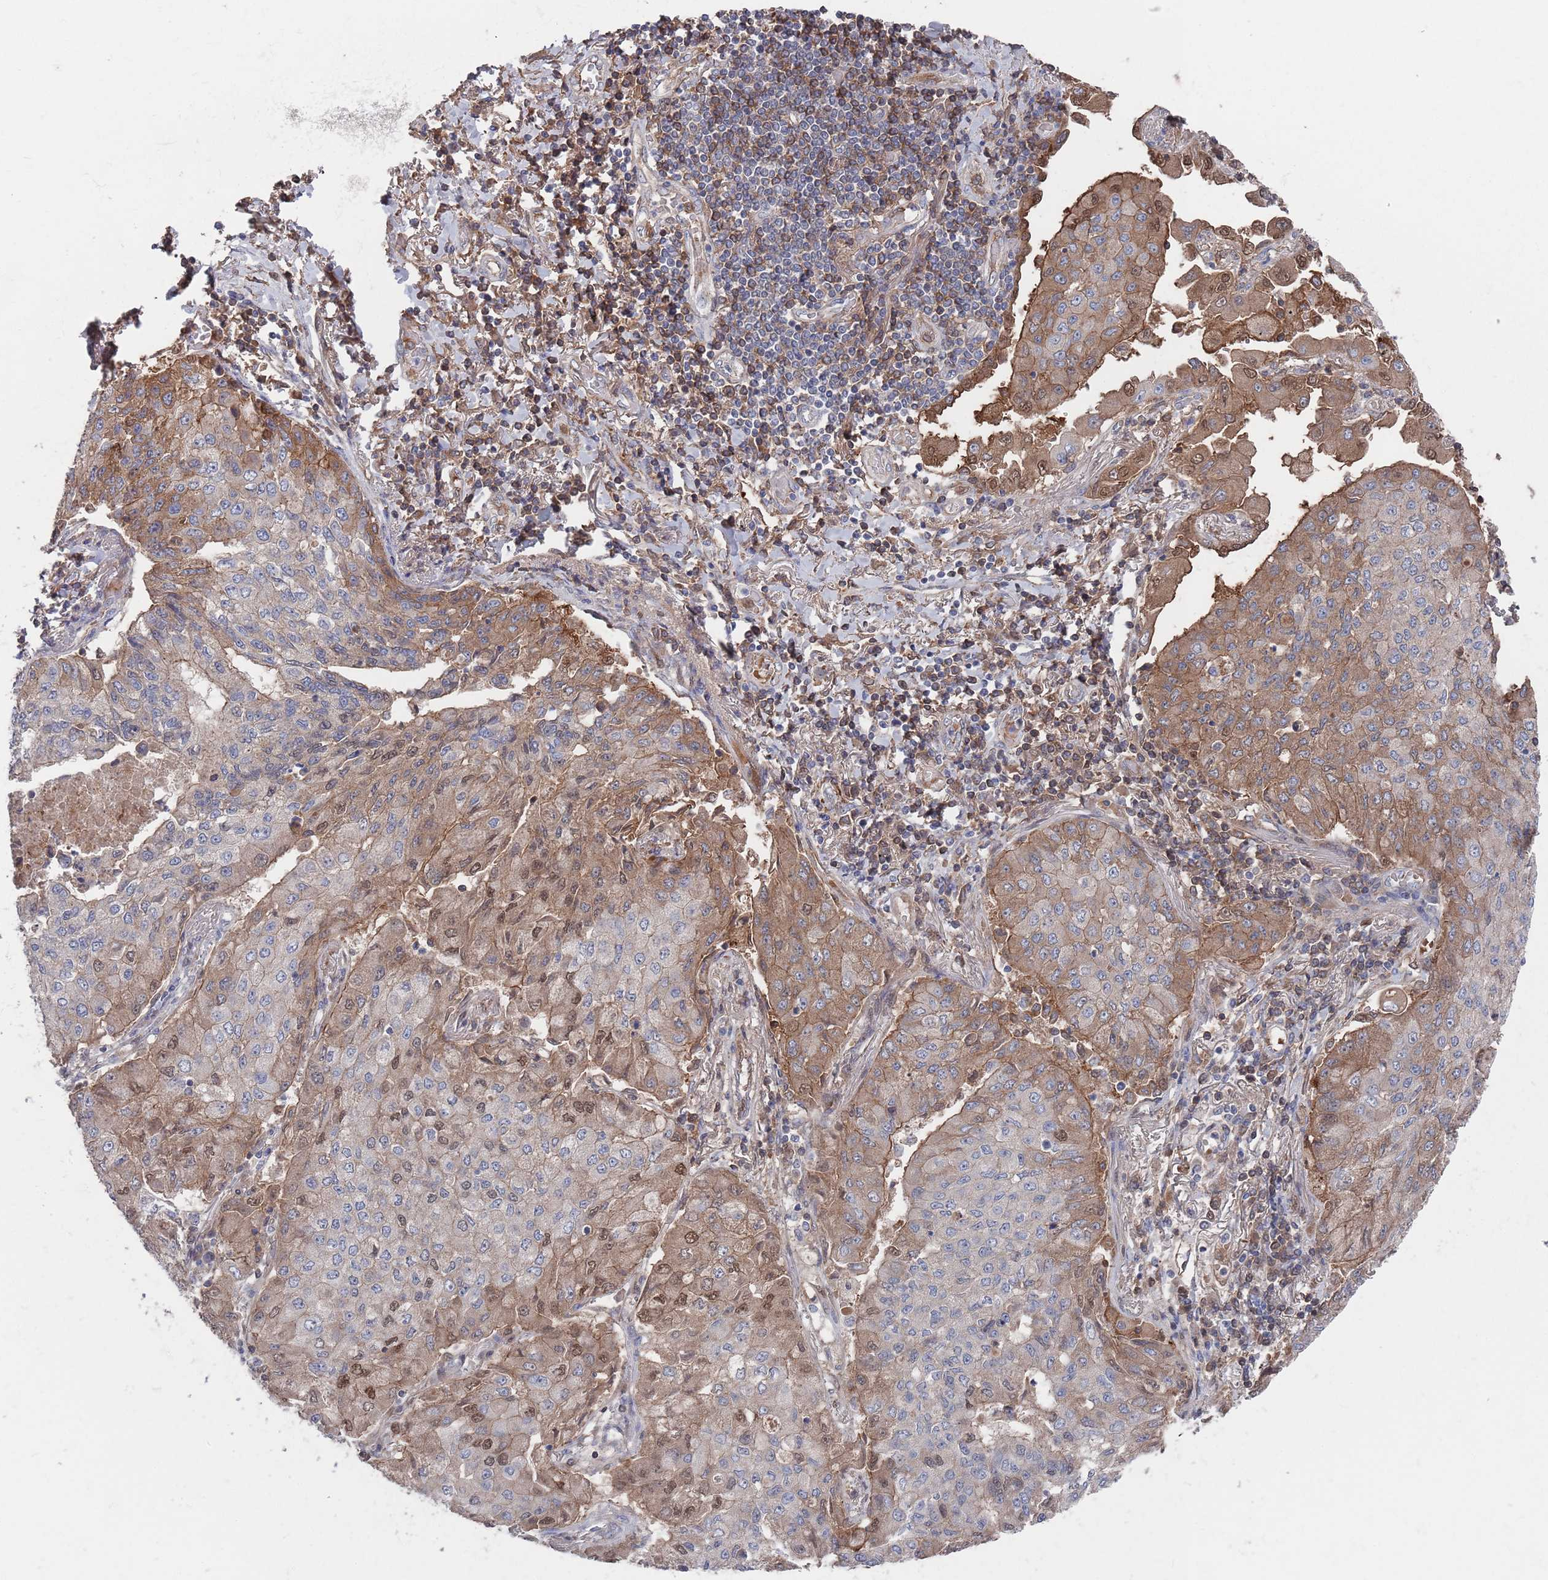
{"staining": {"intensity": "moderate", "quantity": "25%-75%", "location": "cytoplasmic/membranous,nuclear"}, "tissue": "lung cancer", "cell_type": "Tumor cells", "image_type": "cancer", "snomed": [{"axis": "morphology", "description": "Squamous cell carcinoma, NOS"}, {"axis": "topography", "description": "Lung"}], "caption": "Squamous cell carcinoma (lung) stained with DAB immunohistochemistry demonstrates medium levels of moderate cytoplasmic/membranous and nuclear staining in about 25%-75% of tumor cells.", "gene": "PLEKHA4", "patient": {"sex": "male", "age": 74}}